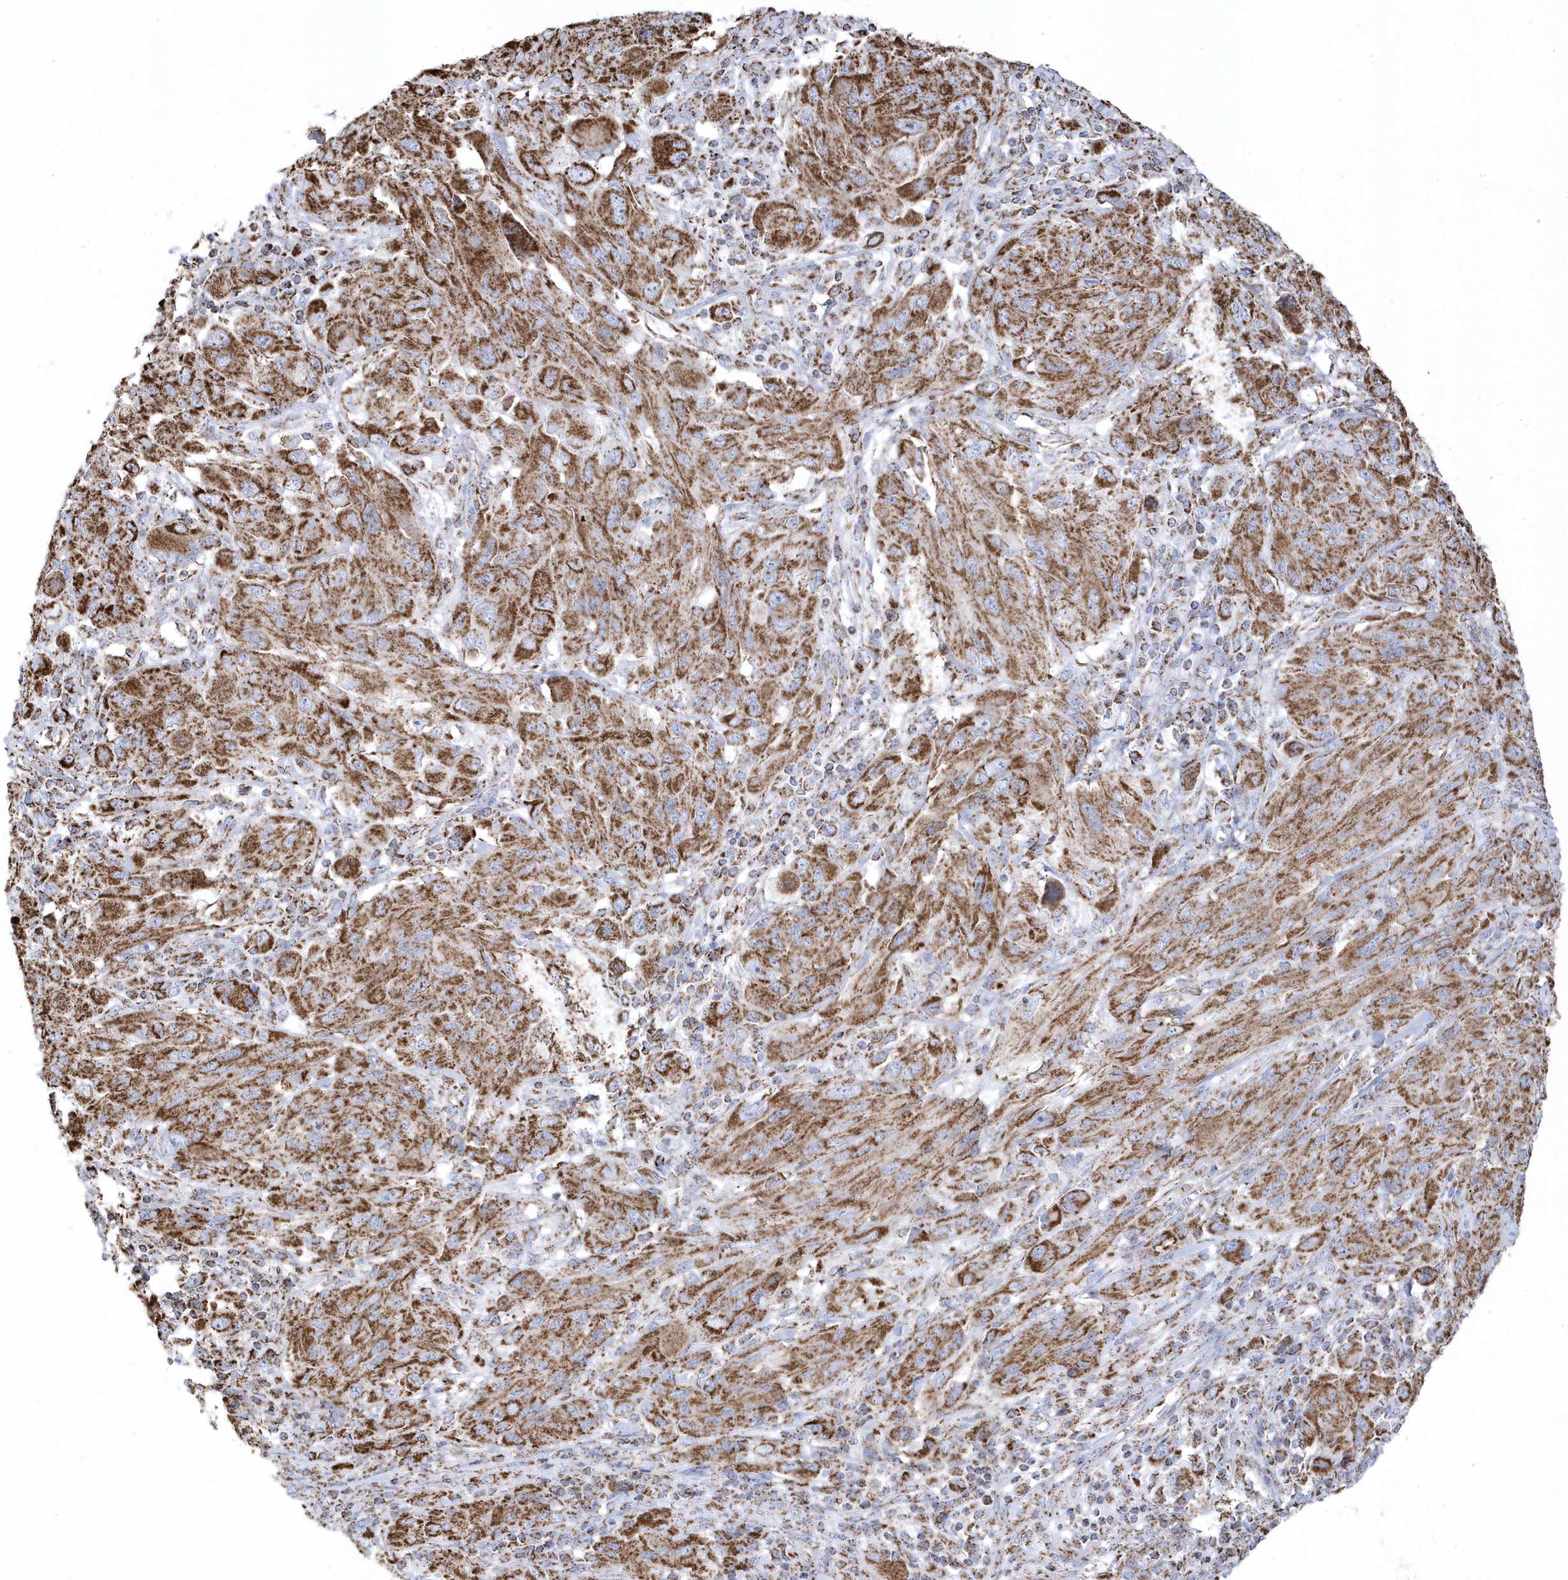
{"staining": {"intensity": "moderate", "quantity": ">75%", "location": "cytoplasmic/membranous"}, "tissue": "melanoma", "cell_type": "Tumor cells", "image_type": "cancer", "snomed": [{"axis": "morphology", "description": "Malignant melanoma, NOS"}, {"axis": "topography", "description": "Skin"}], "caption": "Protein expression analysis of human malignant melanoma reveals moderate cytoplasmic/membranous expression in about >75% of tumor cells.", "gene": "GTPBP8", "patient": {"sex": "female", "age": 91}}